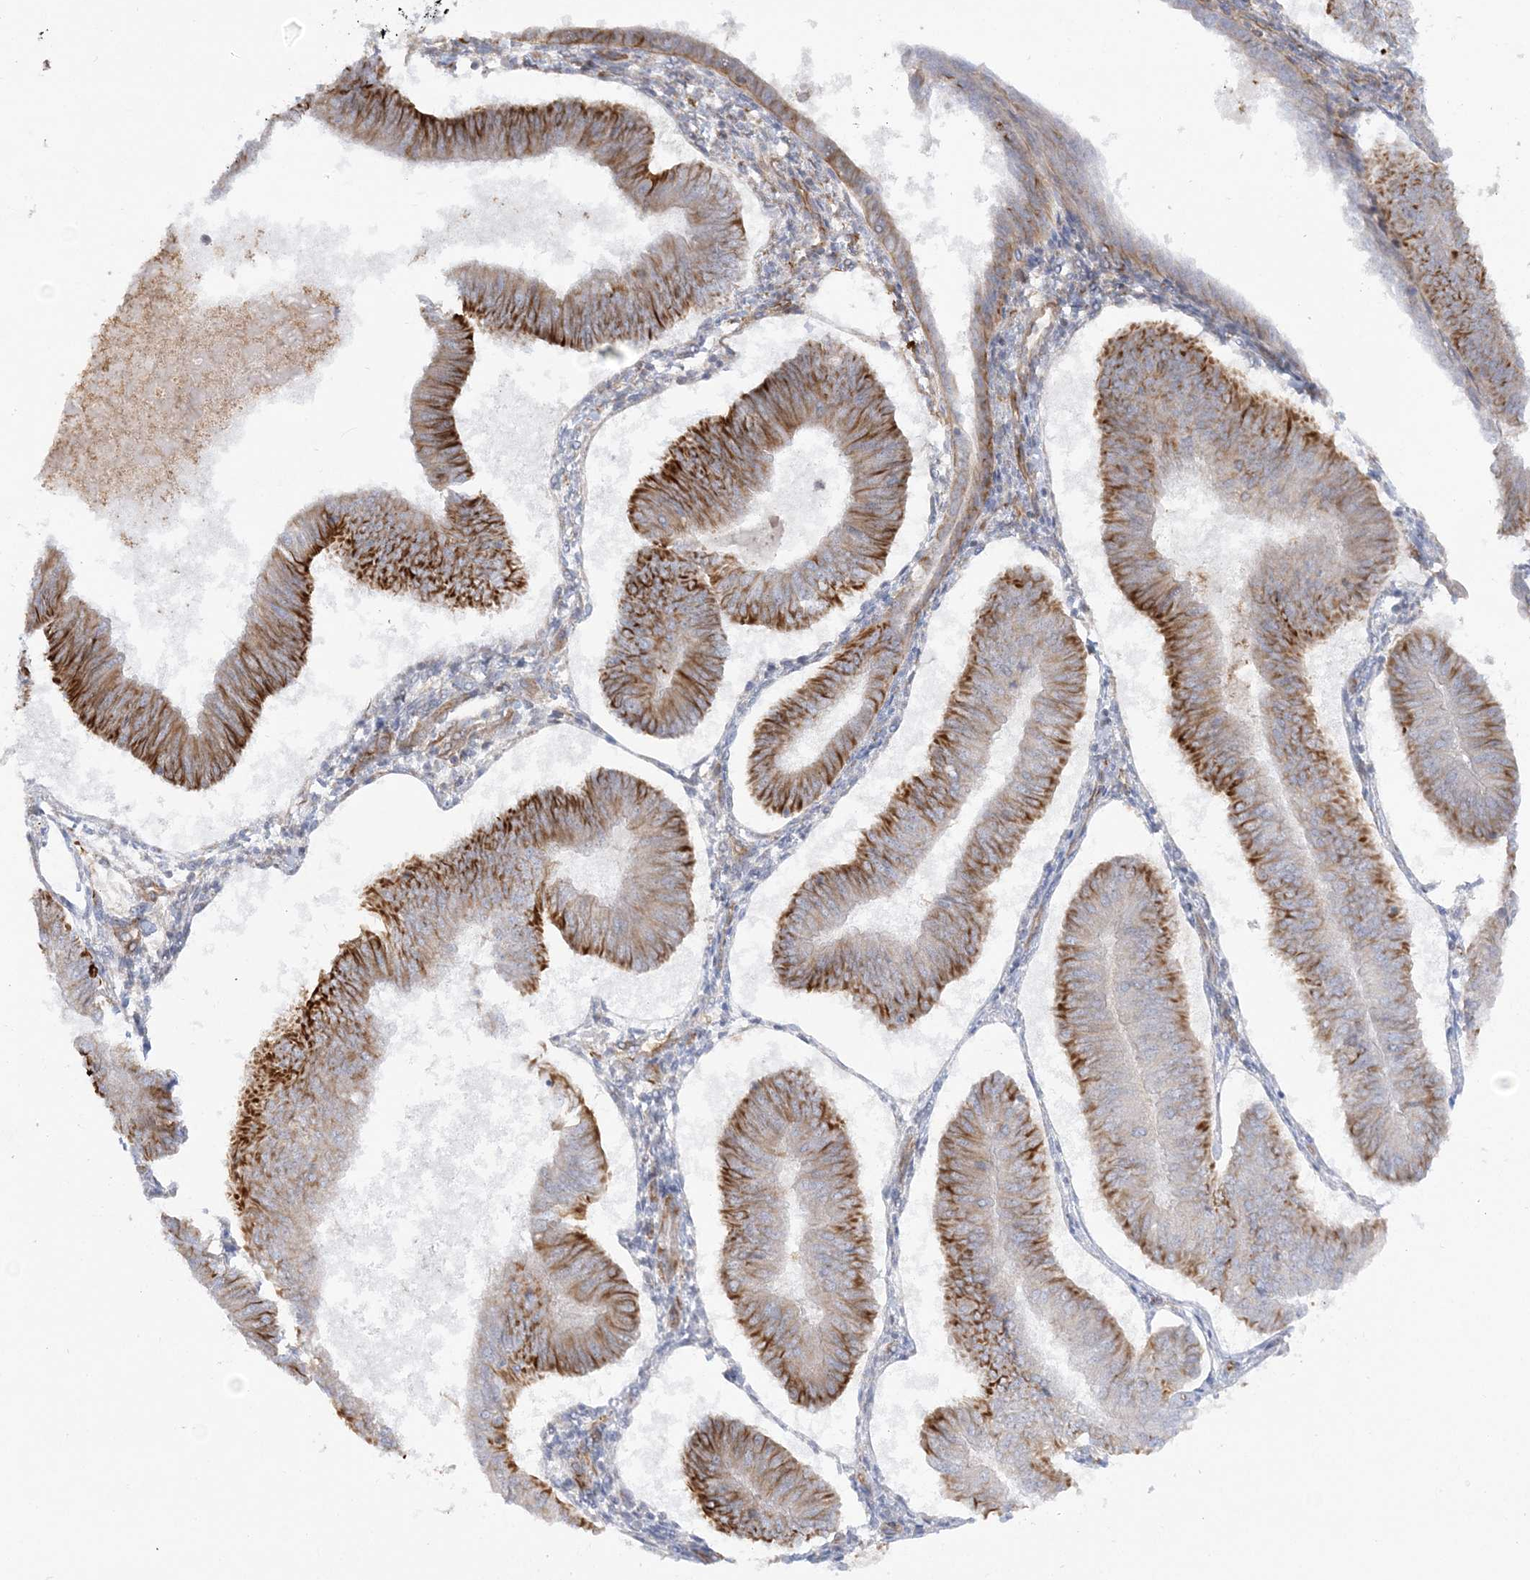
{"staining": {"intensity": "strong", "quantity": "25%-75%", "location": "cytoplasmic/membranous"}, "tissue": "endometrial cancer", "cell_type": "Tumor cells", "image_type": "cancer", "snomed": [{"axis": "morphology", "description": "Adenocarcinoma, NOS"}, {"axis": "topography", "description": "Endometrium"}], "caption": "Protein expression analysis of human endometrial cancer reveals strong cytoplasmic/membranous expression in approximately 25%-75% of tumor cells. Nuclei are stained in blue.", "gene": "SCLT1", "patient": {"sex": "female", "age": 58}}